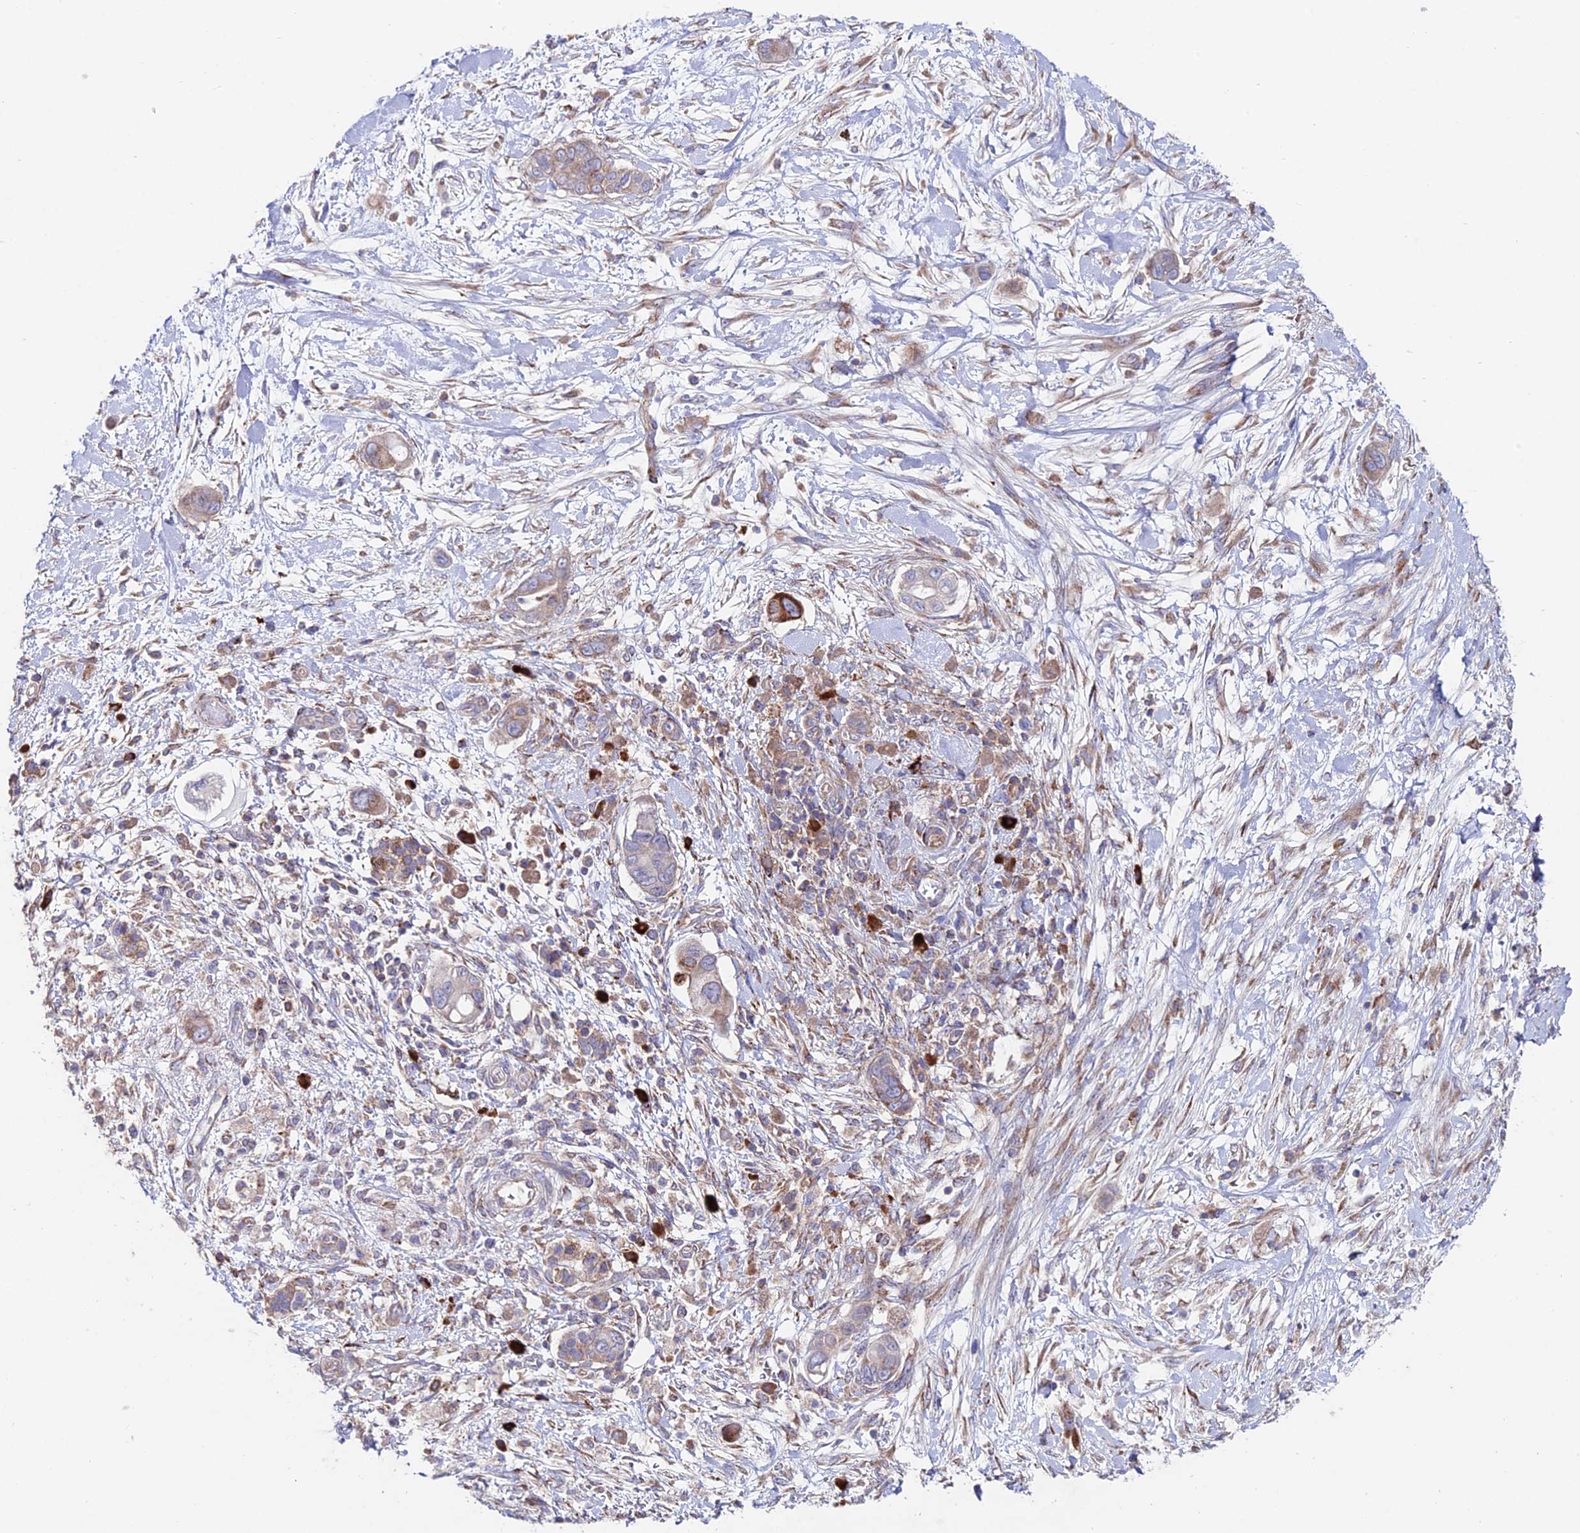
{"staining": {"intensity": "moderate", "quantity": "<25%", "location": "cytoplasmic/membranous"}, "tissue": "pancreatic cancer", "cell_type": "Tumor cells", "image_type": "cancer", "snomed": [{"axis": "morphology", "description": "Adenocarcinoma, NOS"}, {"axis": "topography", "description": "Pancreas"}], "caption": "An image of human pancreatic cancer (adenocarcinoma) stained for a protein exhibits moderate cytoplasmic/membranous brown staining in tumor cells. (IHC, brightfield microscopy, high magnification).", "gene": "EIF3K", "patient": {"sex": "male", "age": 68}}